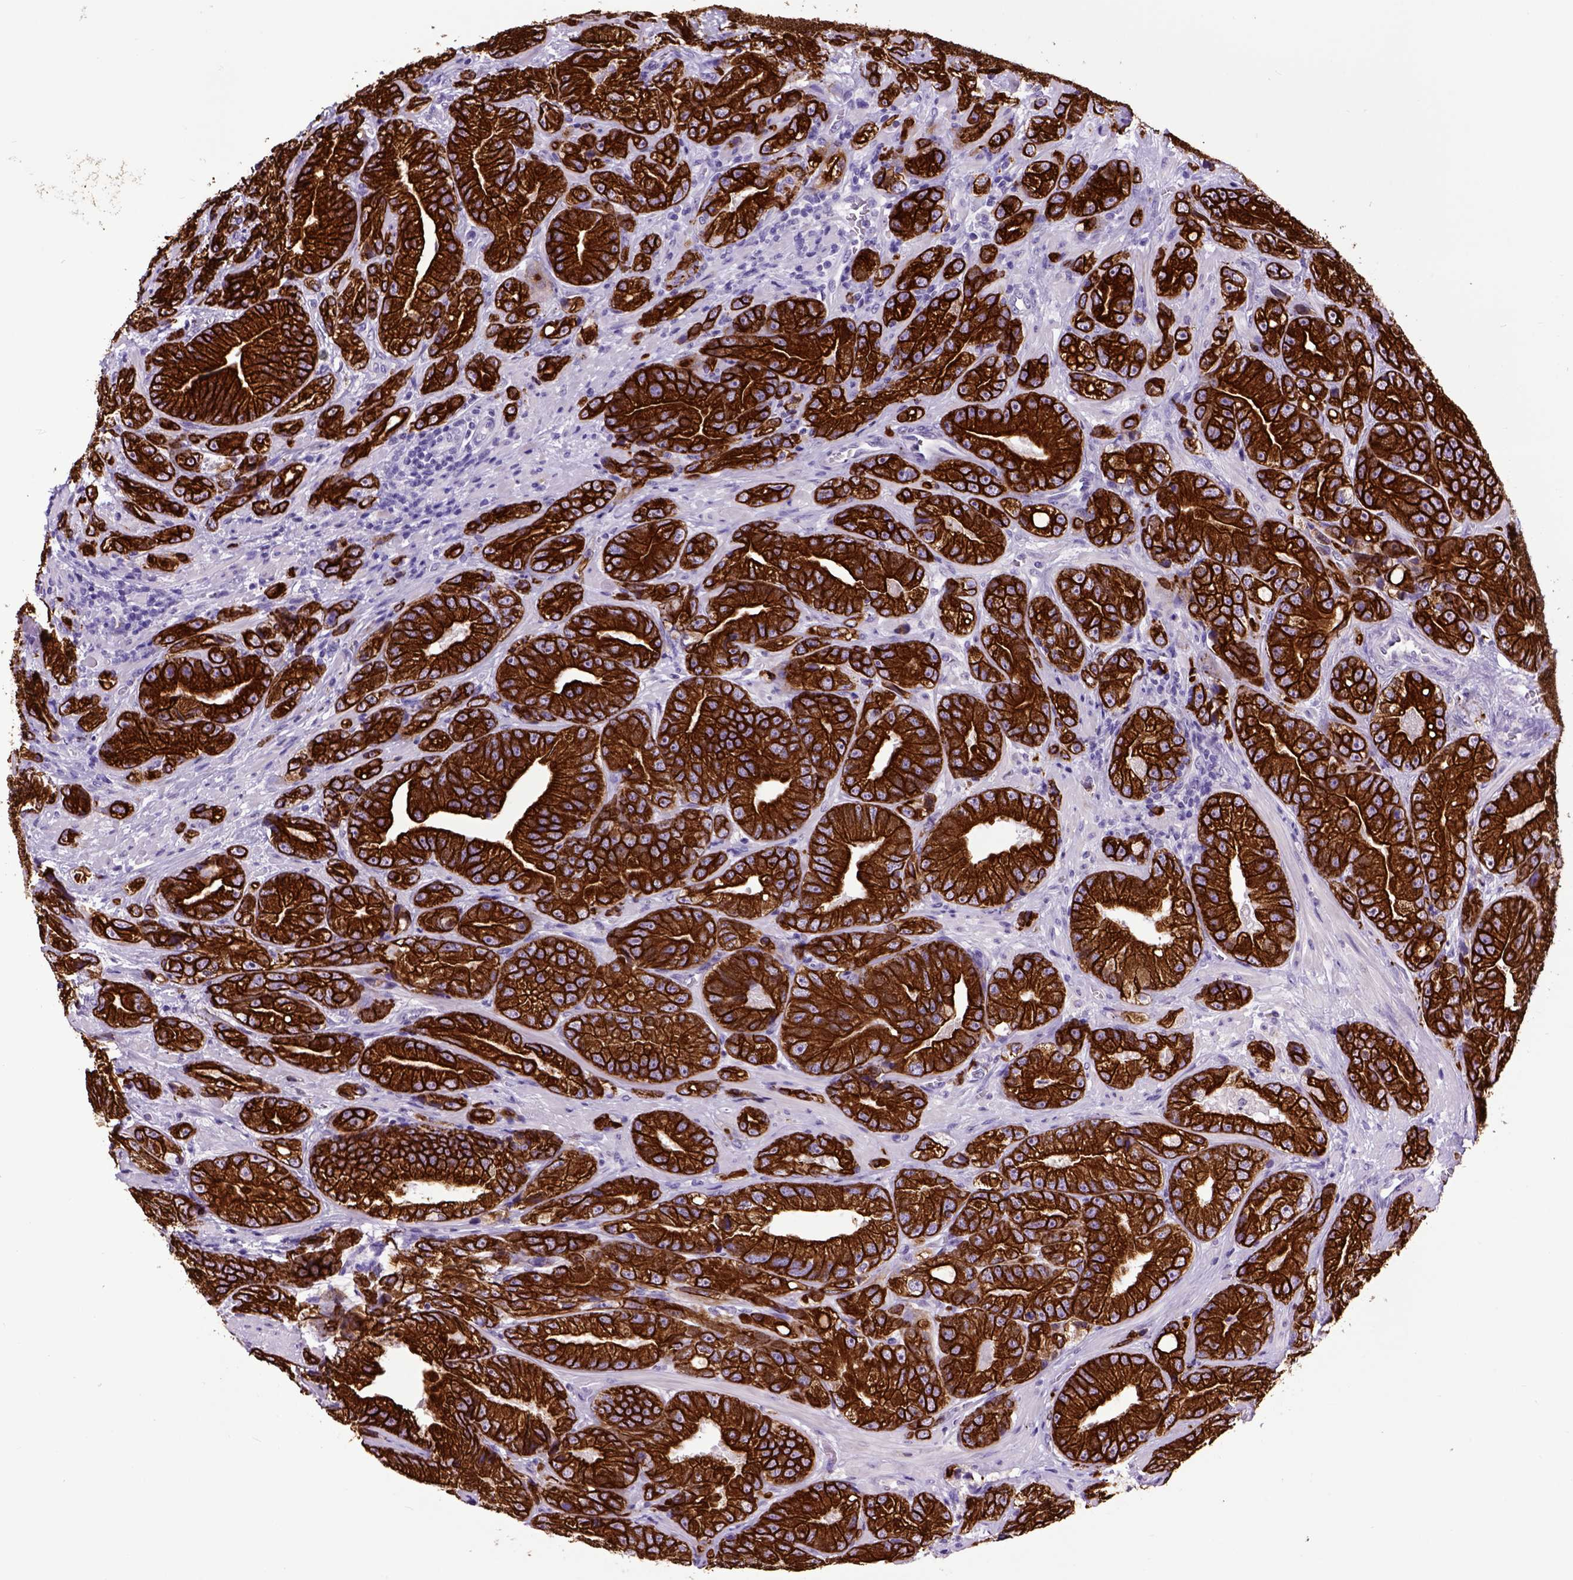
{"staining": {"intensity": "strong", "quantity": ">75%", "location": "cytoplasmic/membranous"}, "tissue": "prostate cancer", "cell_type": "Tumor cells", "image_type": "cancer", "snomed": [{"axis": "morphology", "description": "Adenocarcinoma, NOS"}, {"axis": "topography", "description": "Prostate"}], "caption": "Immunohistochemistry (IHC) staining of prostate cancer (adenocarcinoma), which displays high levels of strong cytoplasmic/membranous staining in approximately >75% of tumor cells indicating strong cytoplasmic/membranous protein staining. The staining was performed using DAB (3,3'-diaminobenzidine) (brown) for protein detection and nuclei were counterstained in hematoxylin (blue).", "gene": "RAB25", "patient": {"sex": "male", "age": 63}}